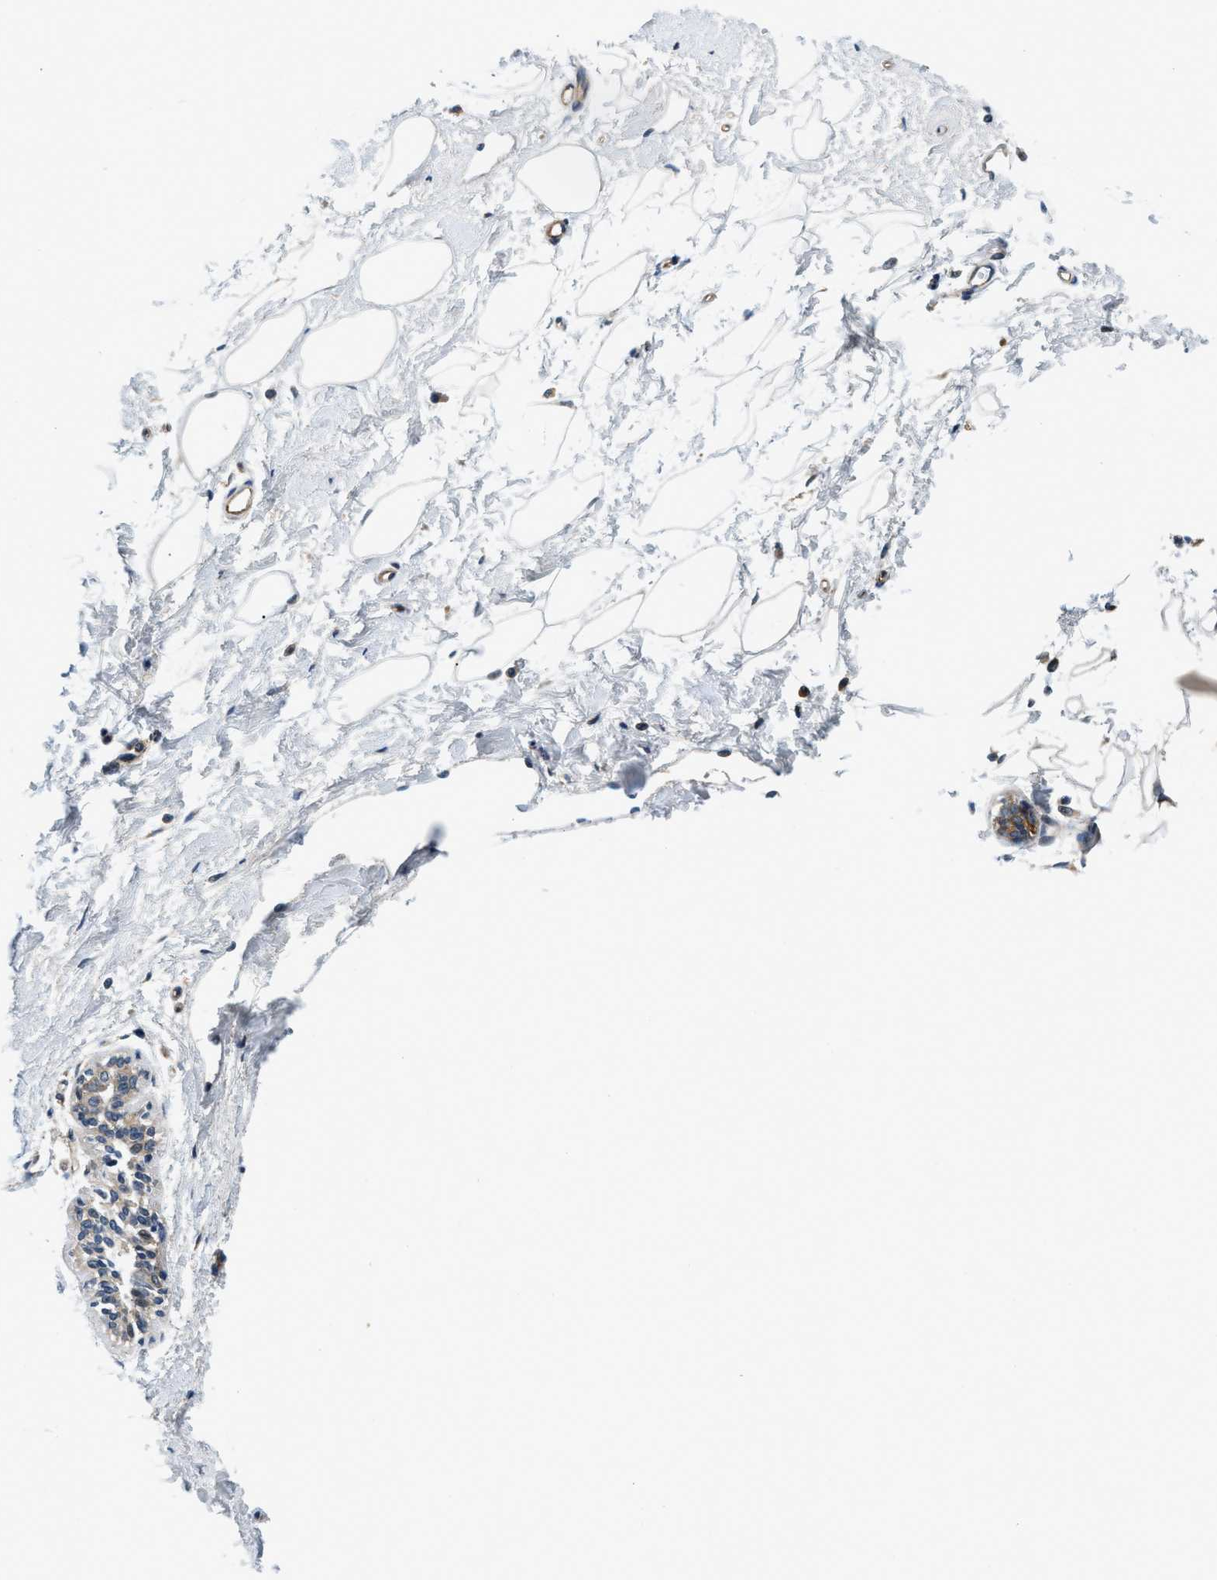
{"staining": {"intensity": "negative", "quantity": "none", "location": "none"}, "tissue": "breast", "cell_type": "Adipocytes", "image_type": "normal", "snomed": [{"axis": "morphology", "description": "Normal tissue, NOS"}, {"axis": "topography", "description": "Breast"}], "caption": "Micrograph shows no protein staining in adipocytes of normal breast. (DAB immunohistochemistry visualized using brightfield microscopy, high magnification).", "gene": "YAE1", "patient": {"sex": "female", "age": 45}}